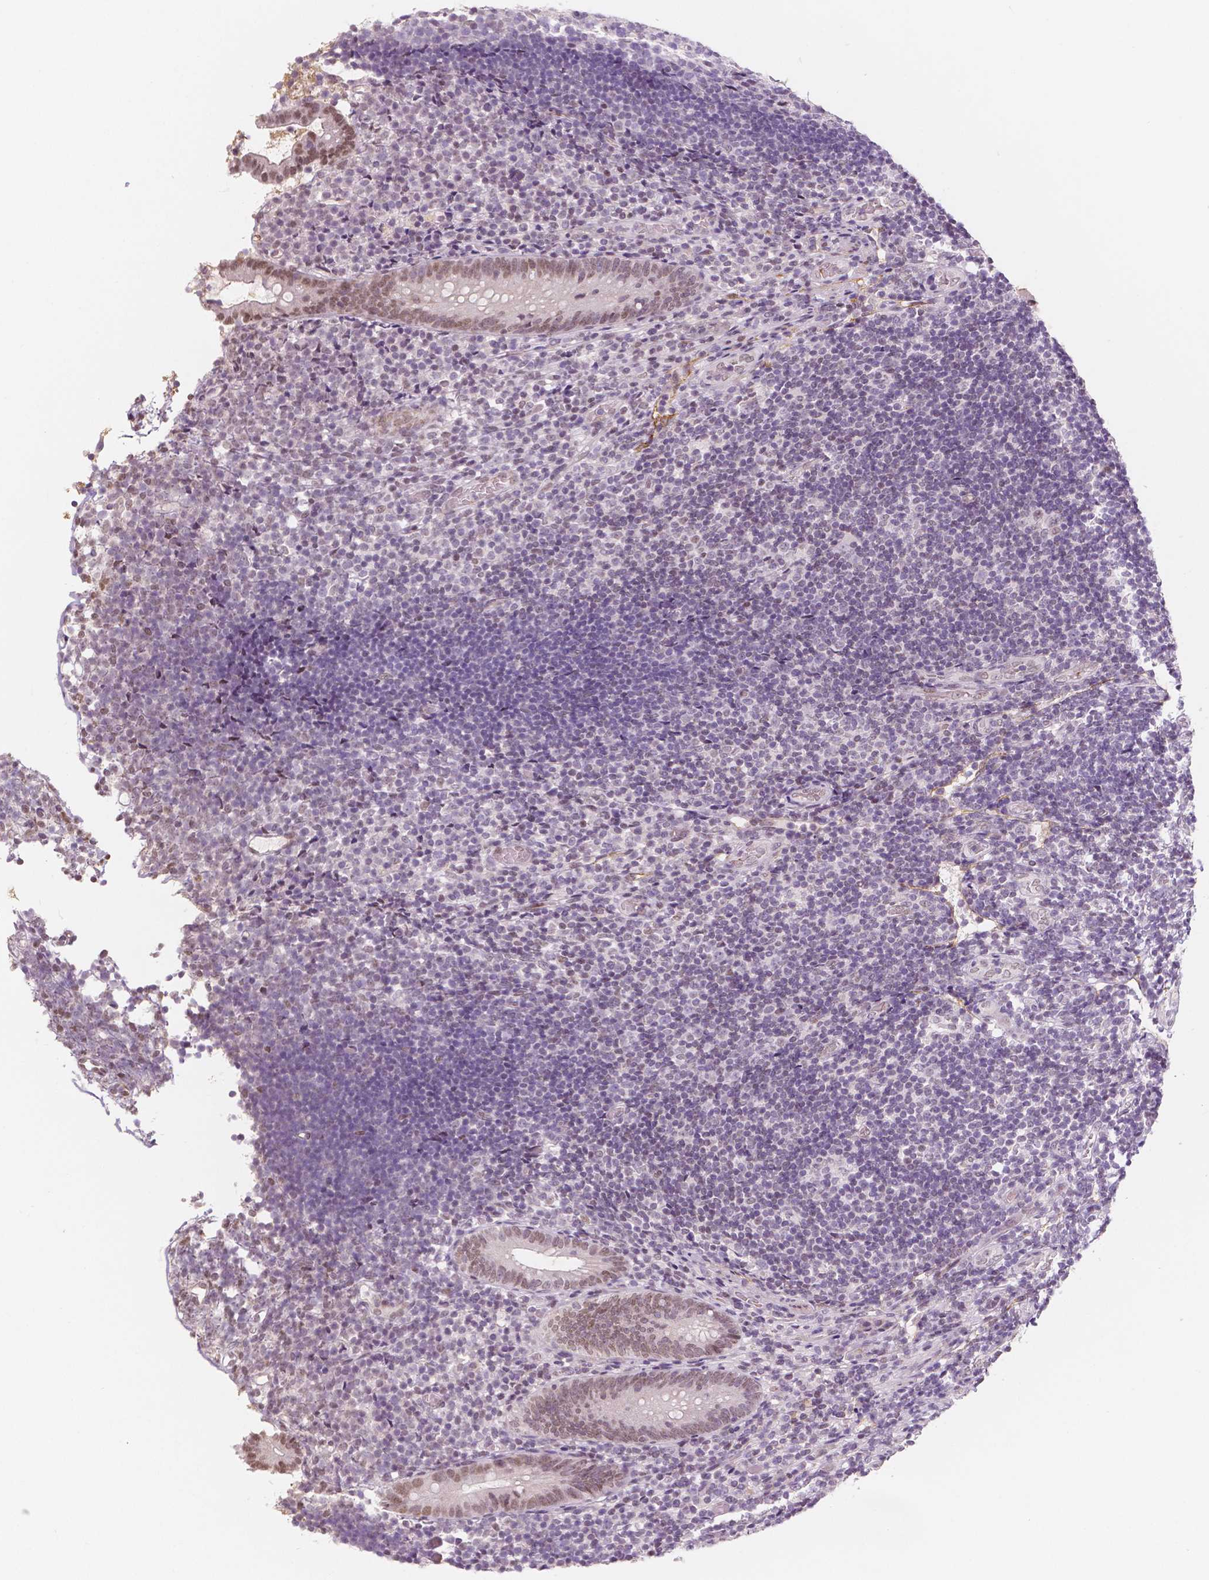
{"staining": {"intensity": "moderate", "quantity": "25%-75%", "location": "nuclear"}, "tissue": "appendix", "cell_type": "Glandular cells", "image_type": "normal", "snomed": [{"axis": "morphology", "description": "Normal tissue, NOS"}, {"axis": "topography", "description": "Appendix"}], "caption": "The micrograph exhibits staining of benign appendix, revealing moderate nuclear protein expression (brown color) within glandular cells. (Brightfield microscopy of DAB IHC at high magnification).", "gene": "KDM5B", "patient": {"sex": "female", "age": 32}}